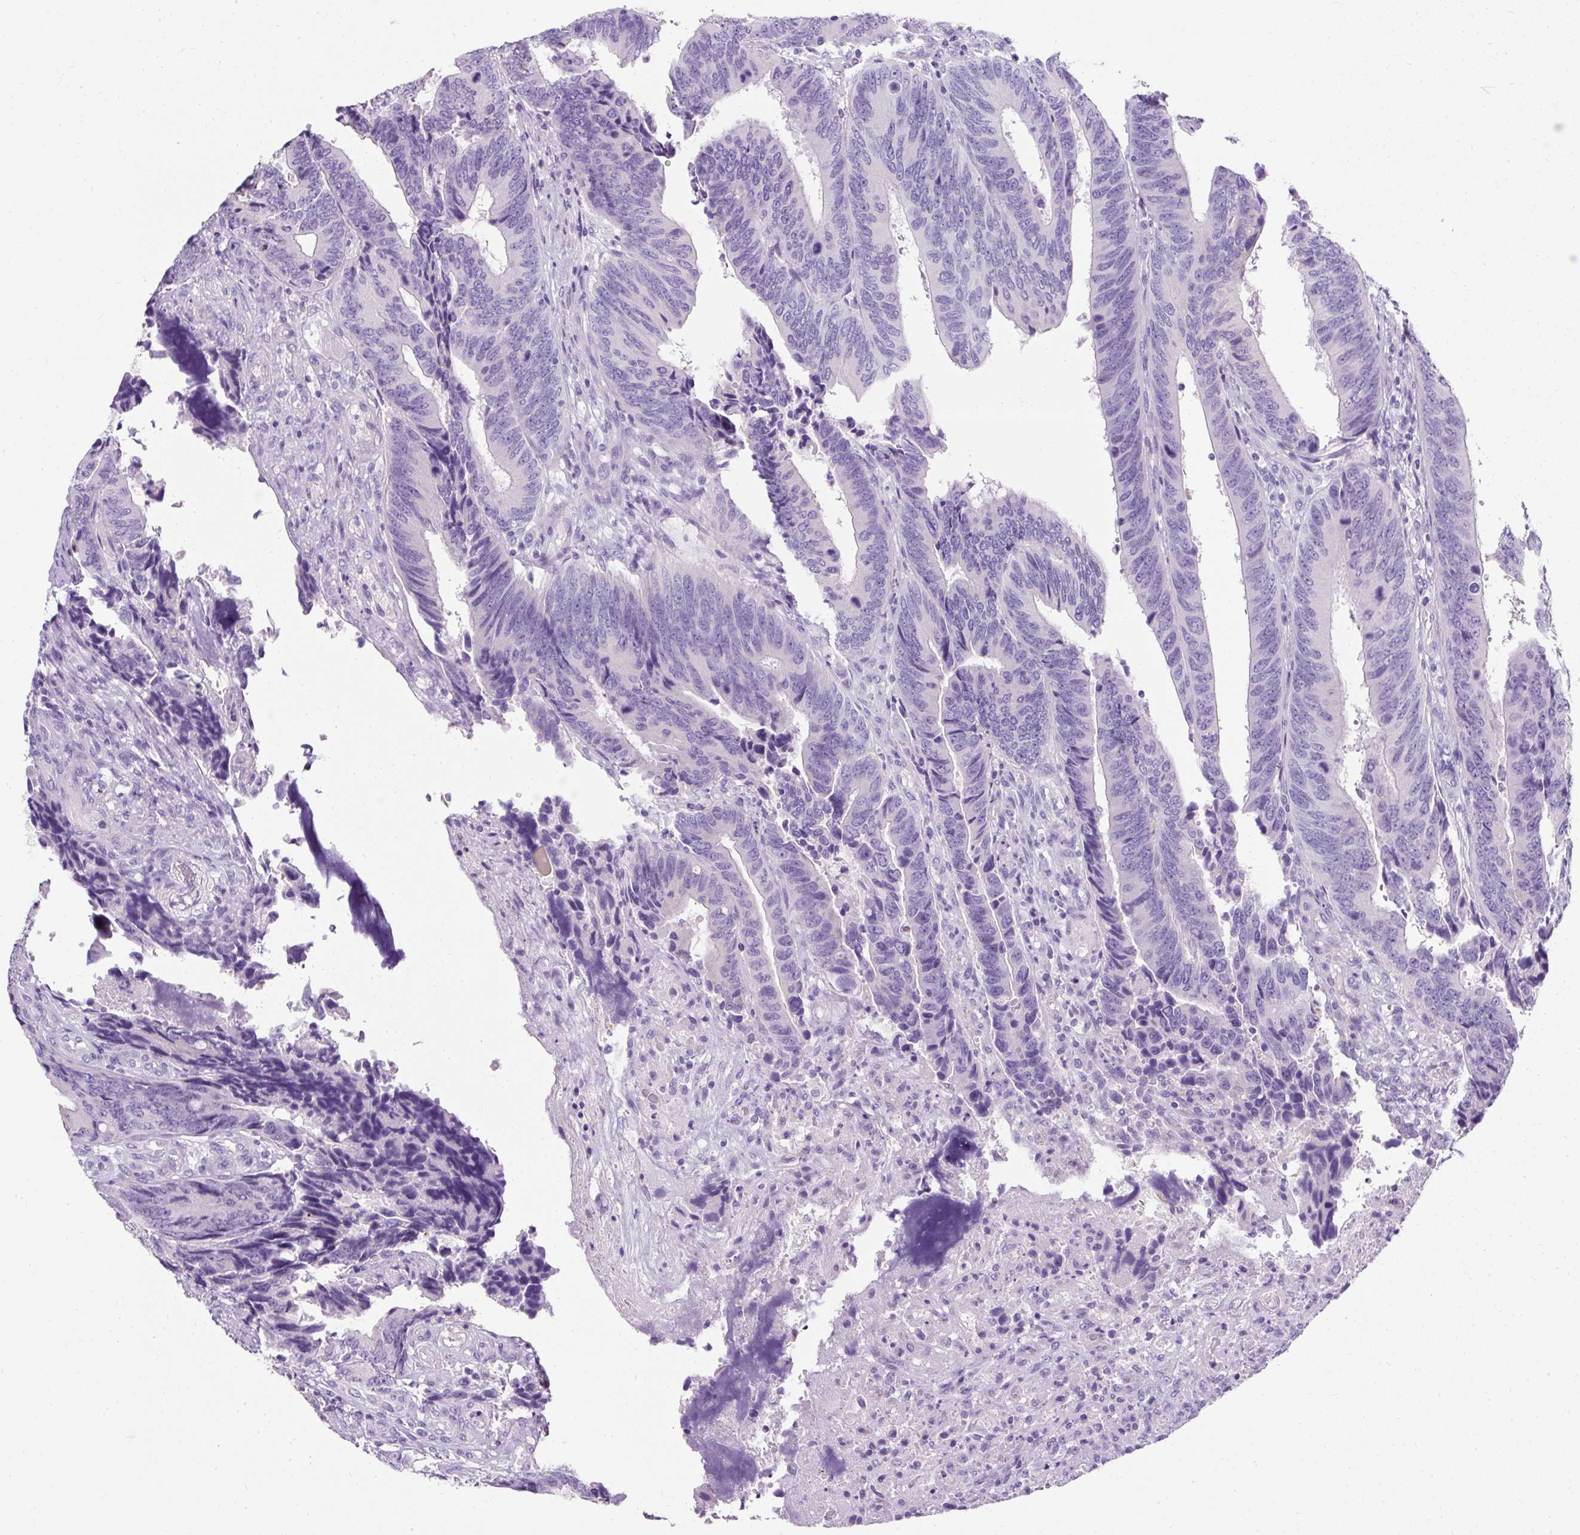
{"staining": {"intensity": "negative", "quantity": "none", "location": "none"}, "tissue": "colorectal cancer", "cell_type": "Tumor cells", "image_type": "cancer", "snomed": [{"axis": "morphology", "description": "Adenocarcinoma, NOS"}, {"axis": "topography", "description": "Colon"}], "caption": "The immunohistochemistry (IHC) micrograph has no significant staining in tumor cells of colorectal adenocarcinoma tissue. Brightfield microscopy of IHC stained with DAB (3,3'-diaminobenzidine) (brown) and hematoxylin (blue), captured at high magnification.", "gene": "C2CD4C", "patient": {"sex": "male", "age": 87}}